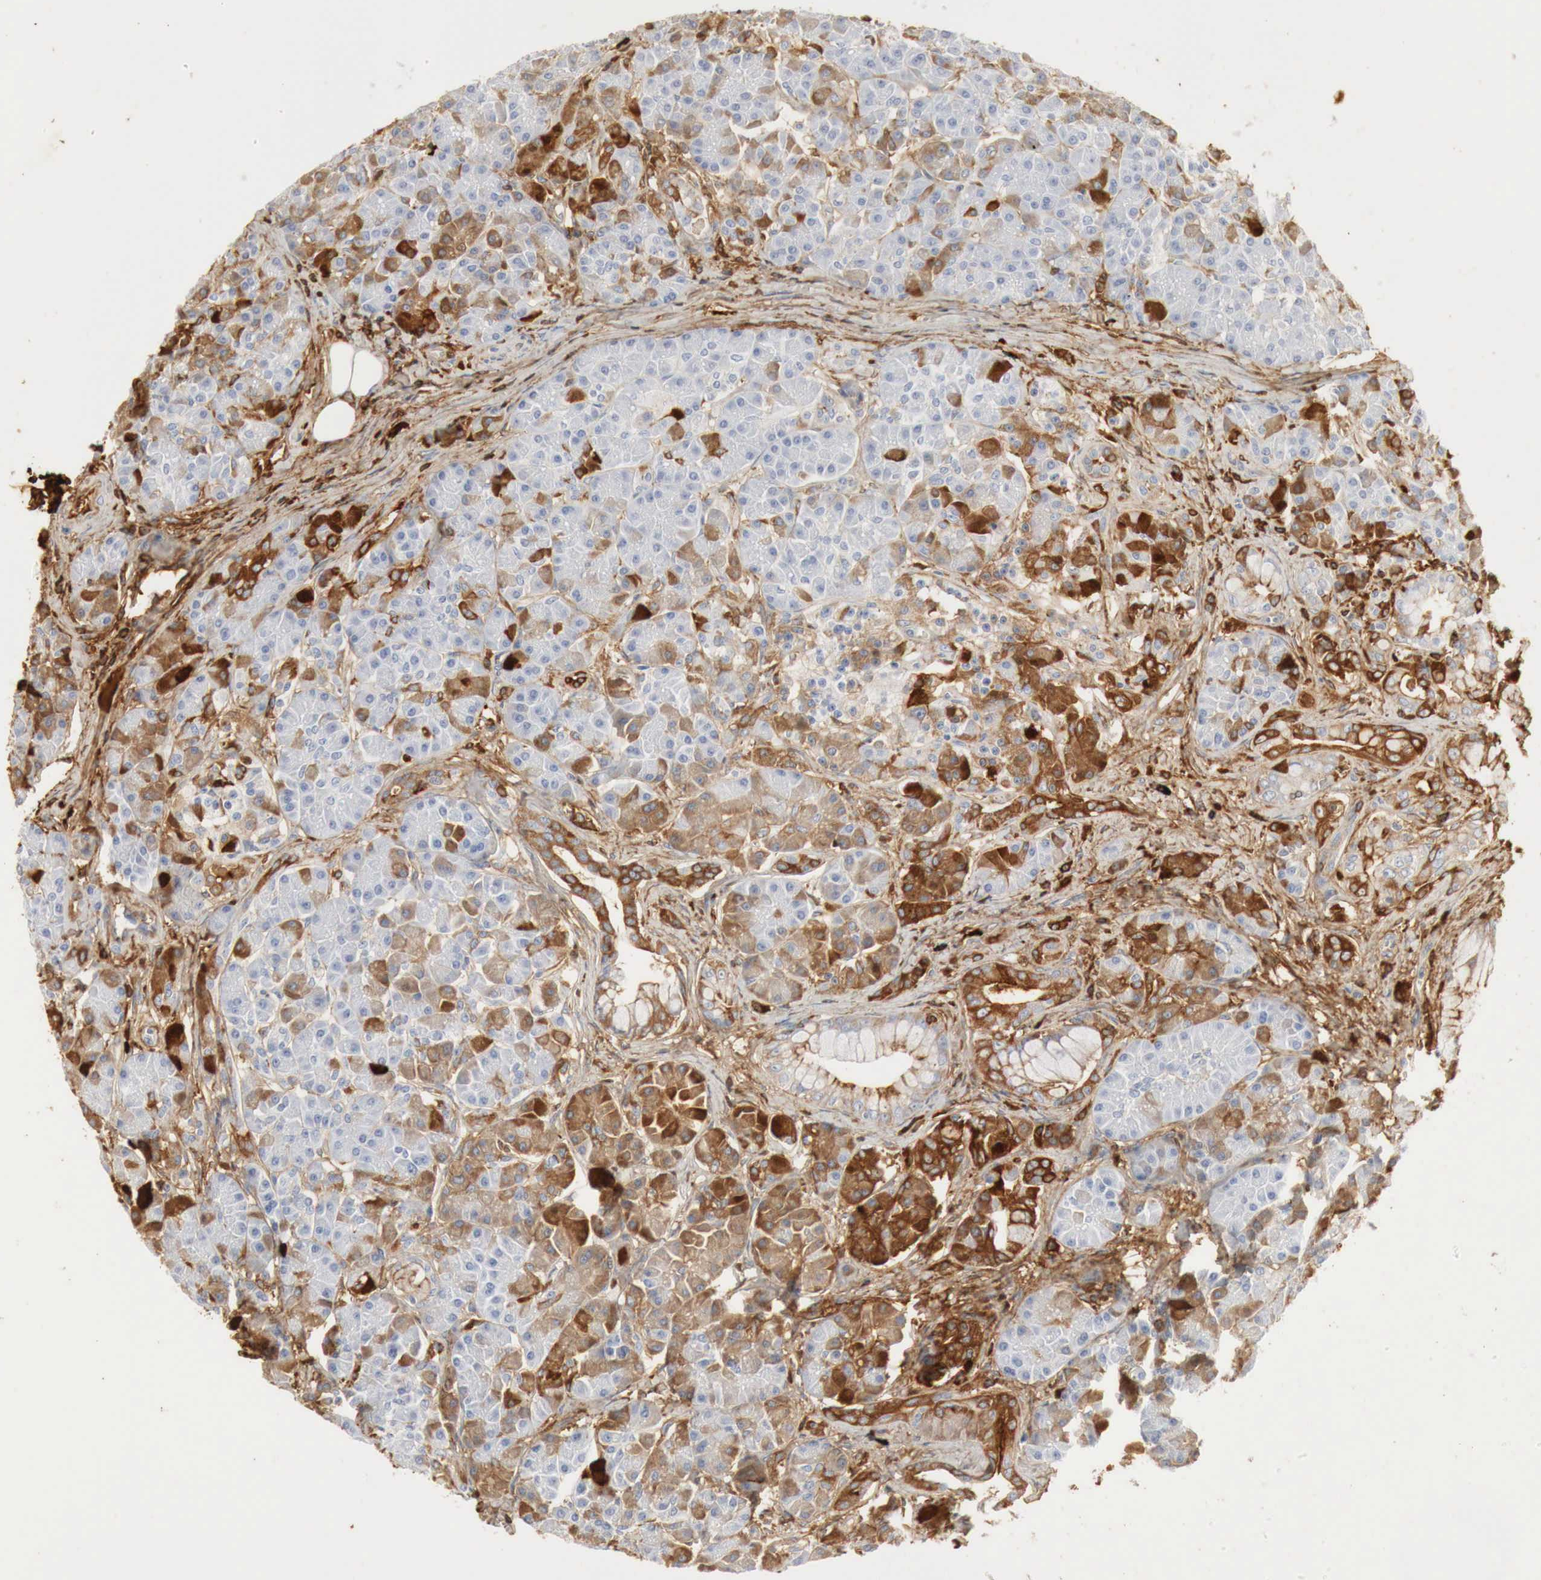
{"staining": {"intensity": "negative", "quantity": "none", "location": "none"}, "tissue": "pancreas", "cell_type": "Exocrine glandular cells", "image_type": "normal", "snomed": [{"axis": "morphology", "description": "Normal tissue, NOS"}, {"axis": "topography", "description": "Pancreas"}], "caption": "Human pancreas stained for a protein using IHC shows no staining in exocrine glandular cells.", "gene": "IGLC3", "patient": {"sex": "male", "age": 73}}